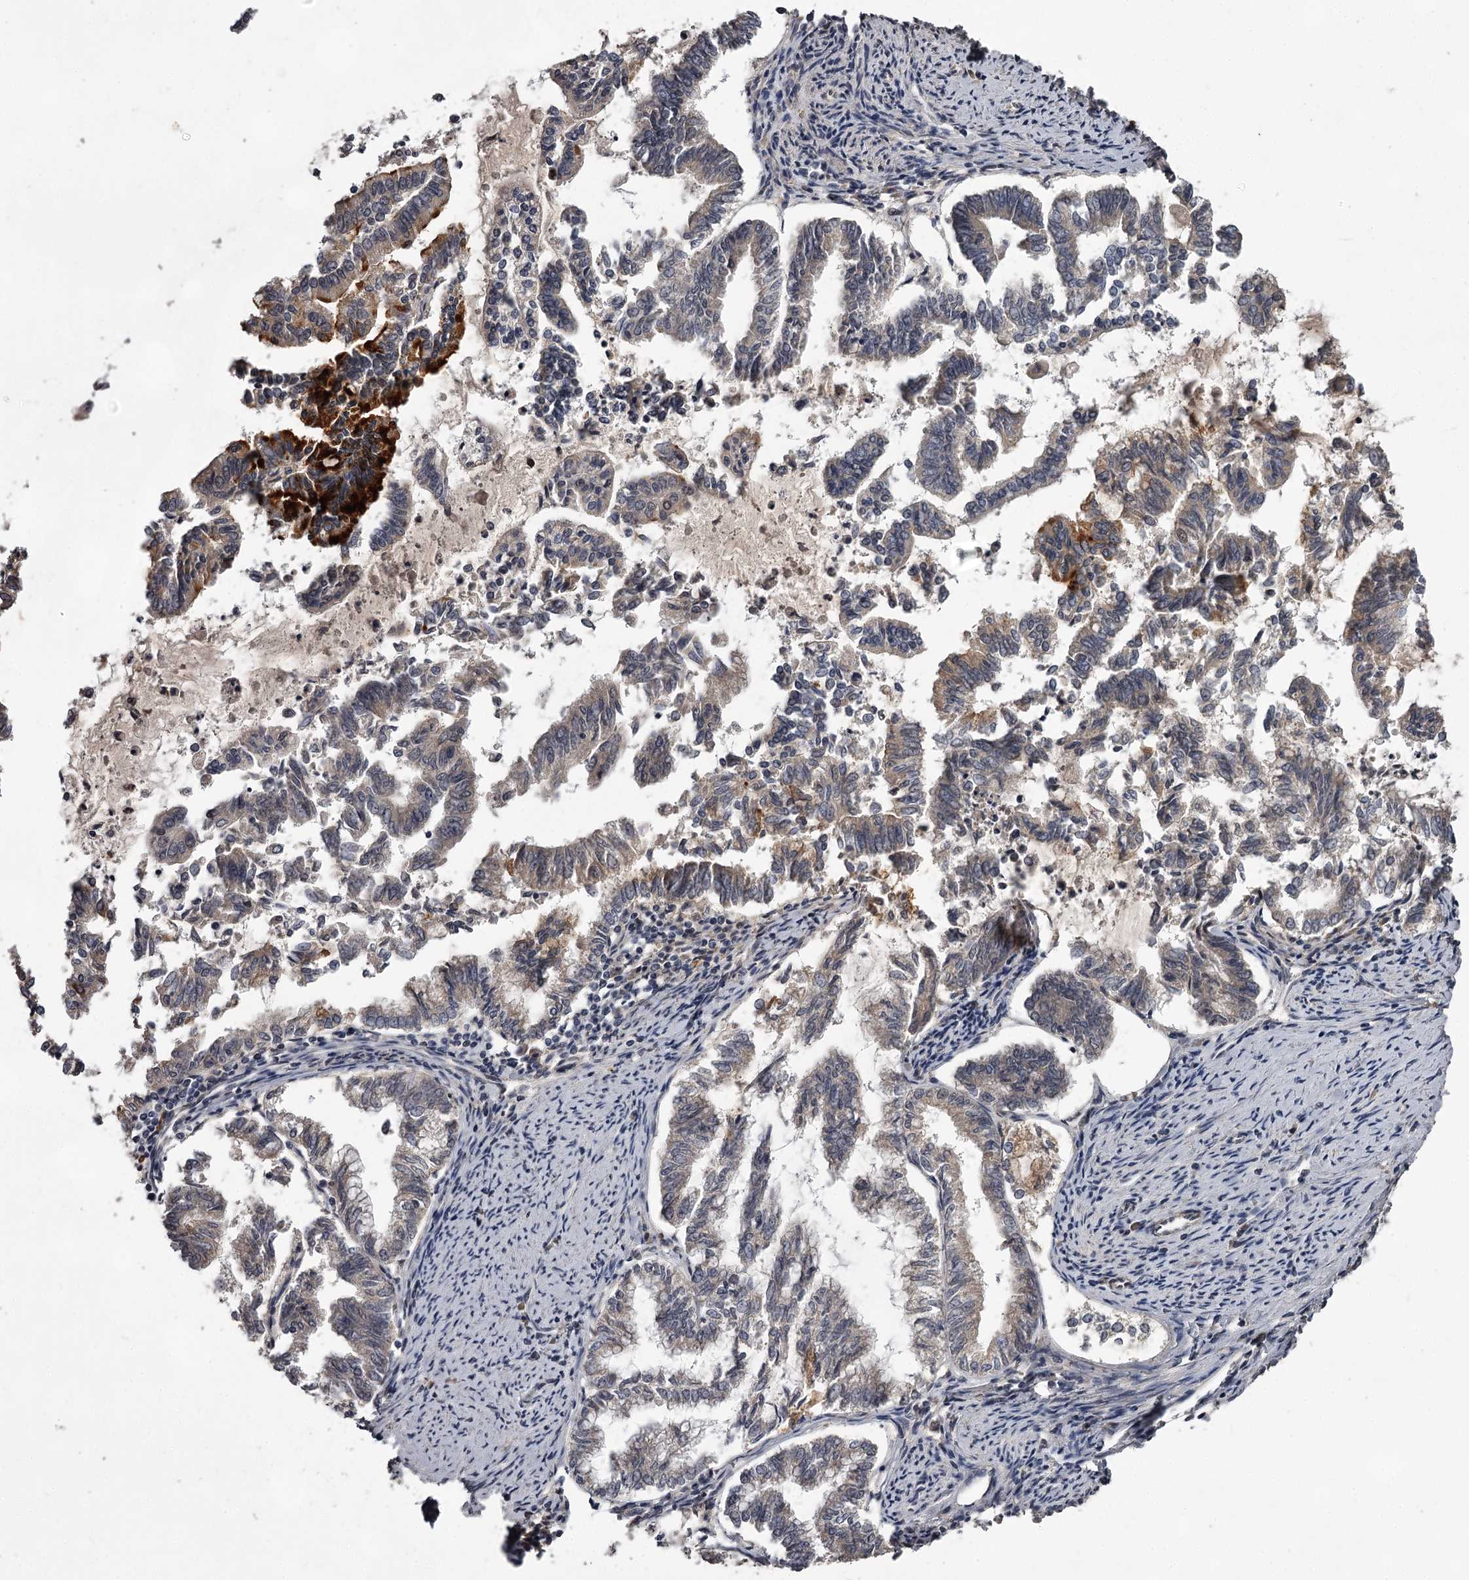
{"staining": {"intensity": "moderate", "quantity": "25%-75%", "location": "cytoplasmic/membranous"}, "tissue": "endometrial cancer", "cell_type": "Tumor cells", "image_type": "cancer", "snomed": [{"axis": "morphology", "description": "Adenocarcinoma, NOS"}, {"axis": "topography", "description": "Endometrium"}], "caption": "Endometrial cancer tissue exhibits moderate cytoplasmic/membranous expression in about 25%-75% of tumor cells", "gene": "MAML3", "patient": {"sex": "female", "age": 79}}